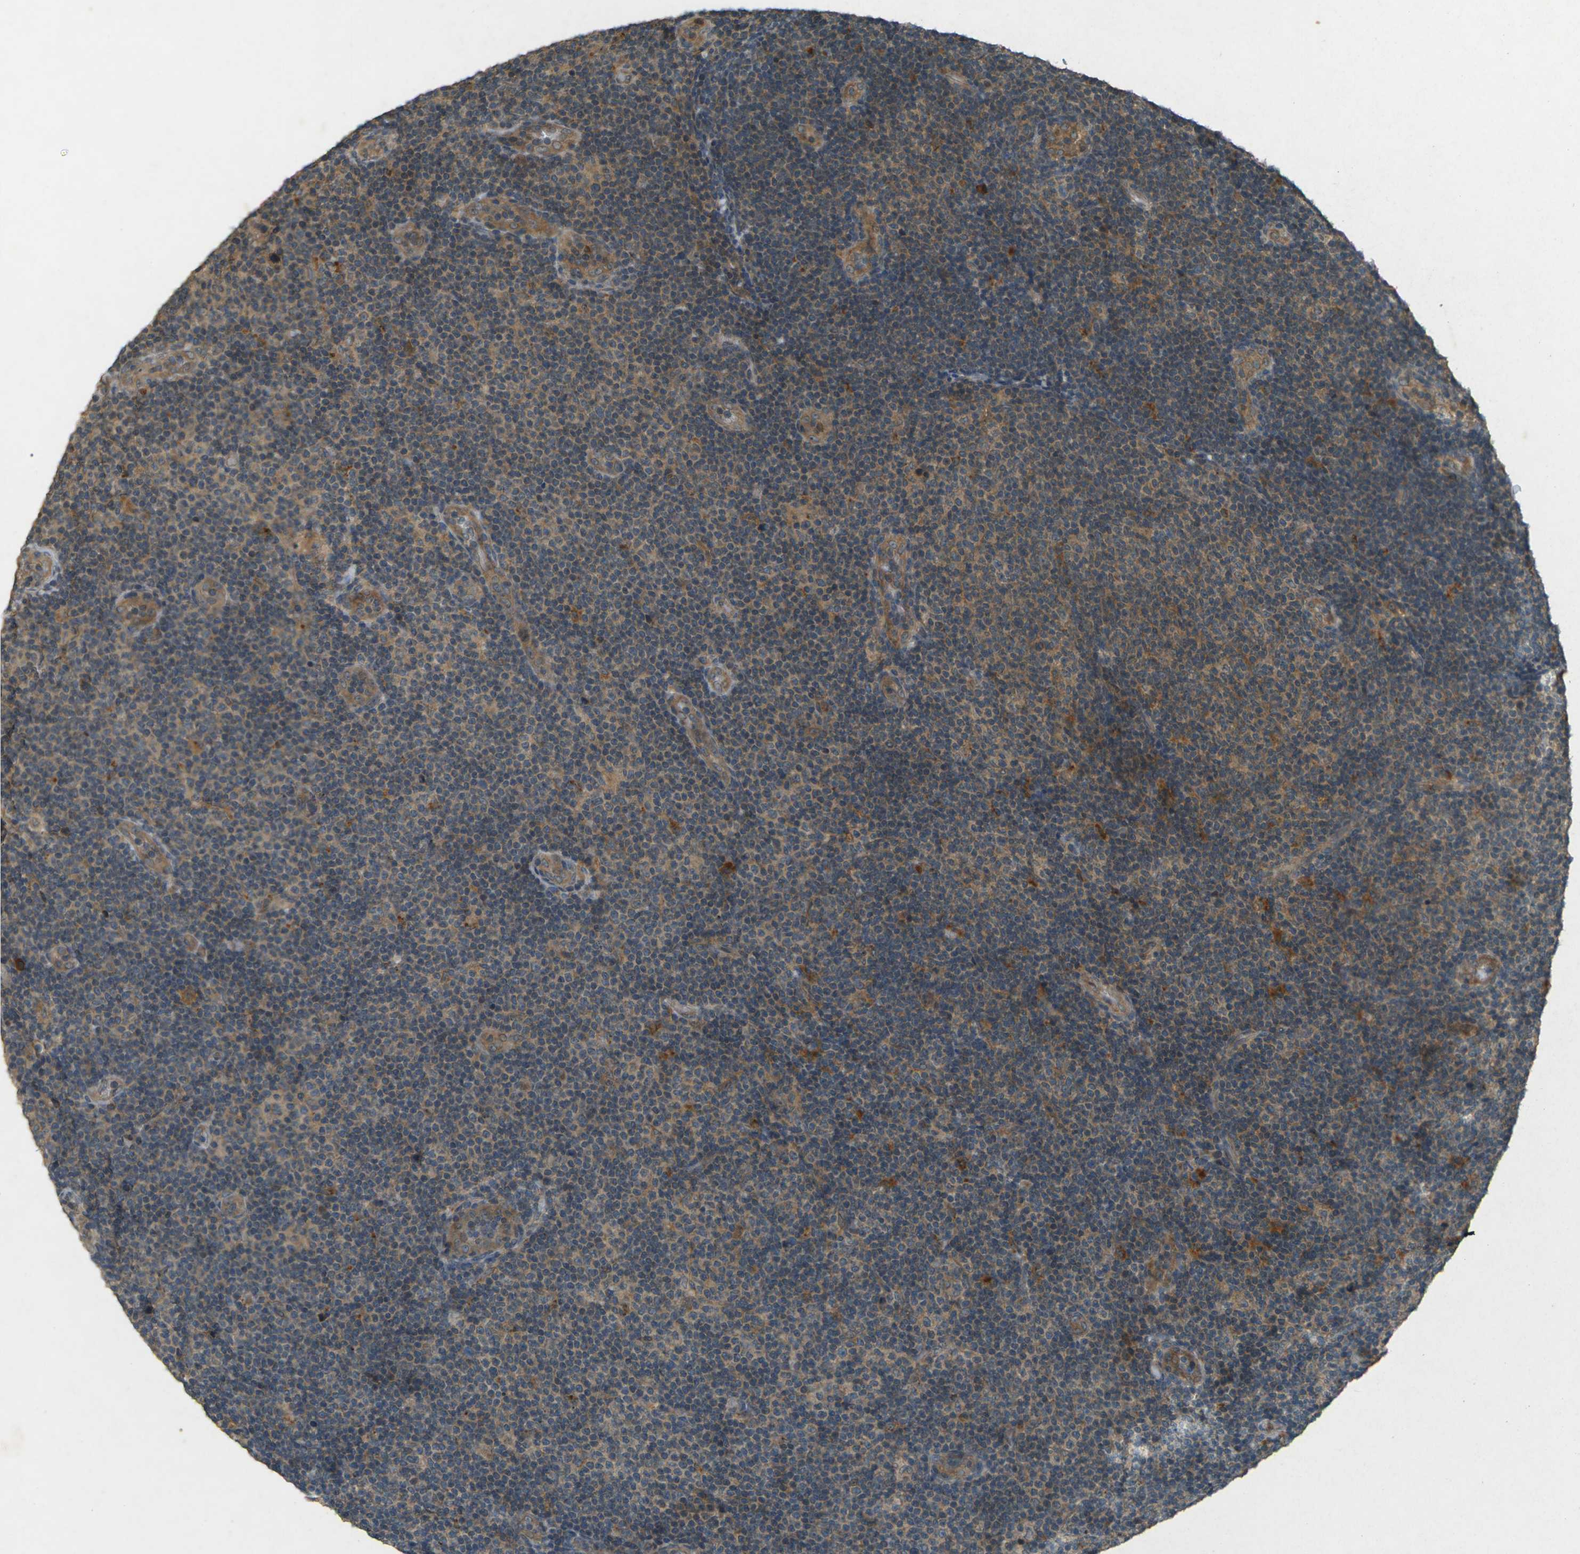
{"staining": {"intensity": "moderate", "quantity": ">75%", "location": "cytoplasmic/membranous"}, "tissue": "lymphoma", "cell_type": "Tumor cells", "image_type": "cancer", "snomed": [{"axis": "morphology", "description": "Malignant lymphoma, non-Hodgkin's type, Low grade"}, {"axis": "topography", "description": "Lymph node"}], "caption": "Malignant lymphoma, non-Hodgkin's type (low-grade) stained with IHC shows moderate cytoplasmic/membranous positivity in about >75% of tumor cells.", "gene": "TAP1", "patient": {"sex": "male", "age": 83}}